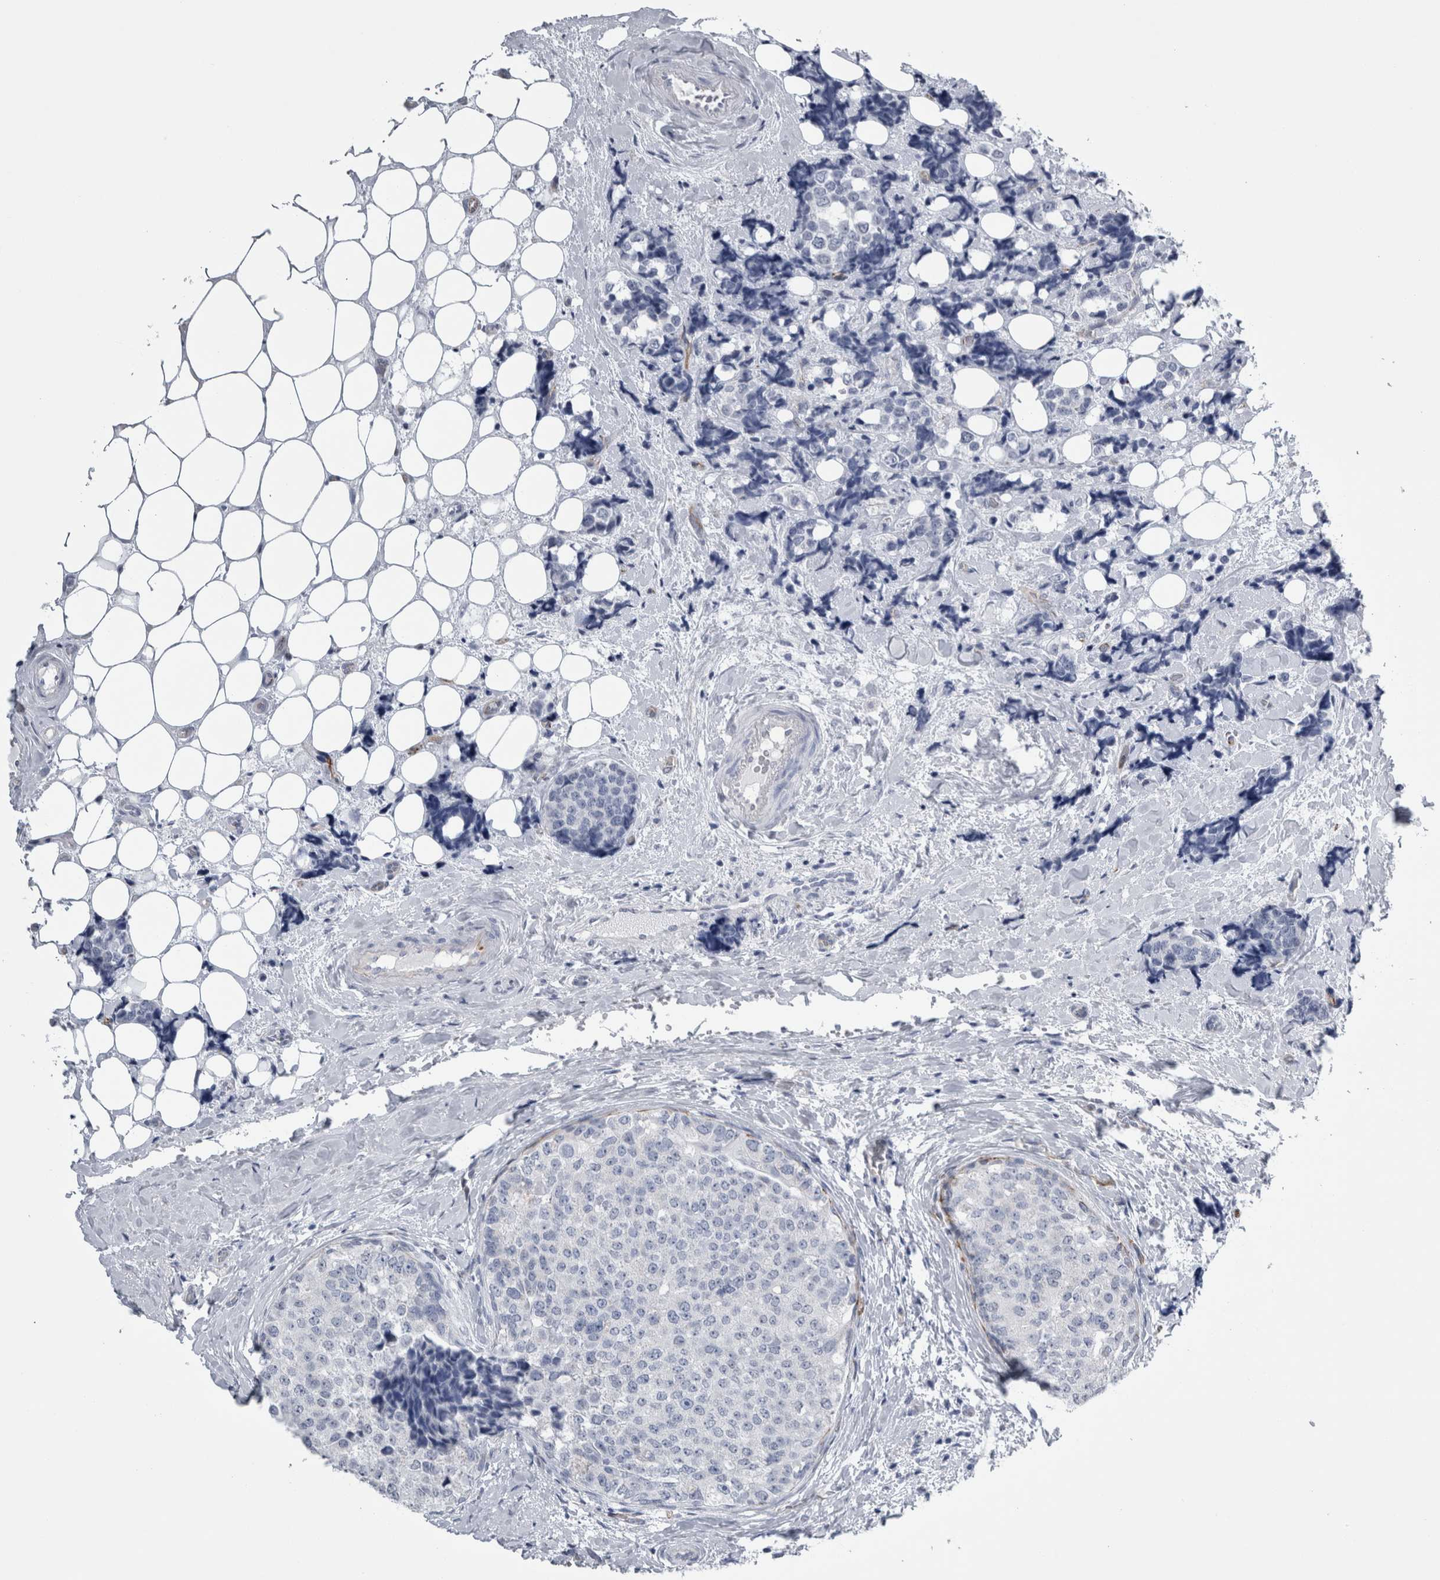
{"staining": {"intensity": "negative", "quantity": "none", "location": "none"}, "tissue": "breast cancer", "cell_type": "Tumor cells", "image_type": "cancer", "snomed": [{"axis": "morphology", "description": "Normal tissue, NOS"}, {"axis": "morphology", "description": "Duct carcinoma"}, {"axis": "topography", "description": "Breast"}], "caption": "Immunohistochemistry (IHC) photomicrograph of neoplastic tissue: human infiltrating ductal carcinoma (breast) stained with DAB demonstrates no significant protein staining in tumor cells.", "gene": "VWDE", "patient": {"sex": "female", "age": 43}}